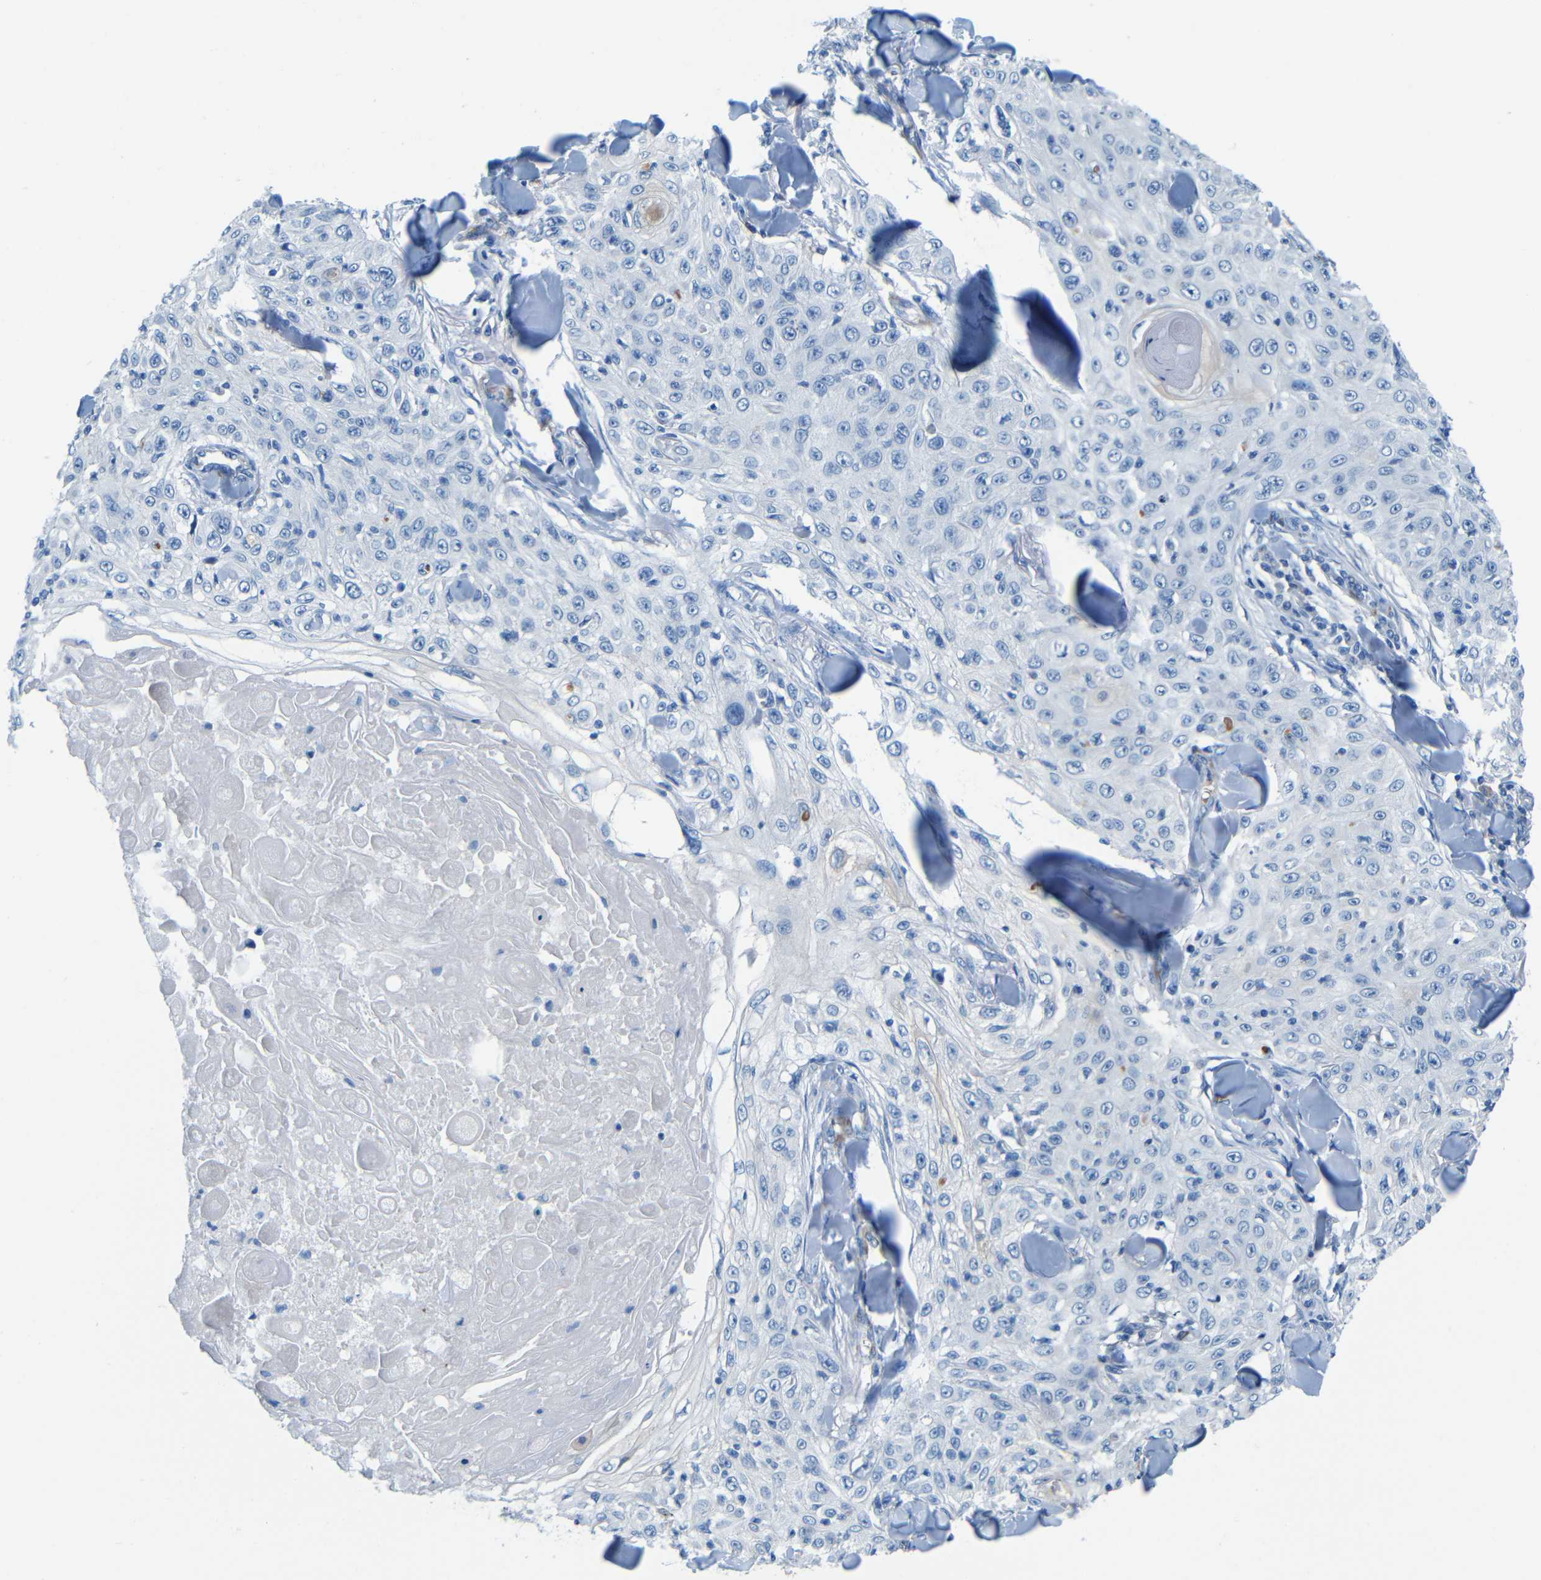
{"staining": {"intensity": "negative", "quantity": "none", "location": "none"}, "tissue": "skin cancer", "cell_type": "Tumor cells", "image_type": "cancer", "snomed": [{"axis": "morphology", "description": "Squamous cell carcinoma, NOS"}, {"axis": "topography", "description": "Skin"}], "caption": "Tumor cells are negative for protein expression in human skin cancer (squamous cell carcinoma). (Stains: DAB (3,3'-diaminobenzidine) immunohistochemistry (IHC) with hematoxylin counter stain, Microscopy: brightfield microscopy at high magnification).", "gene": "MAP2", "patient": {"sex": "male", "age": 86}}